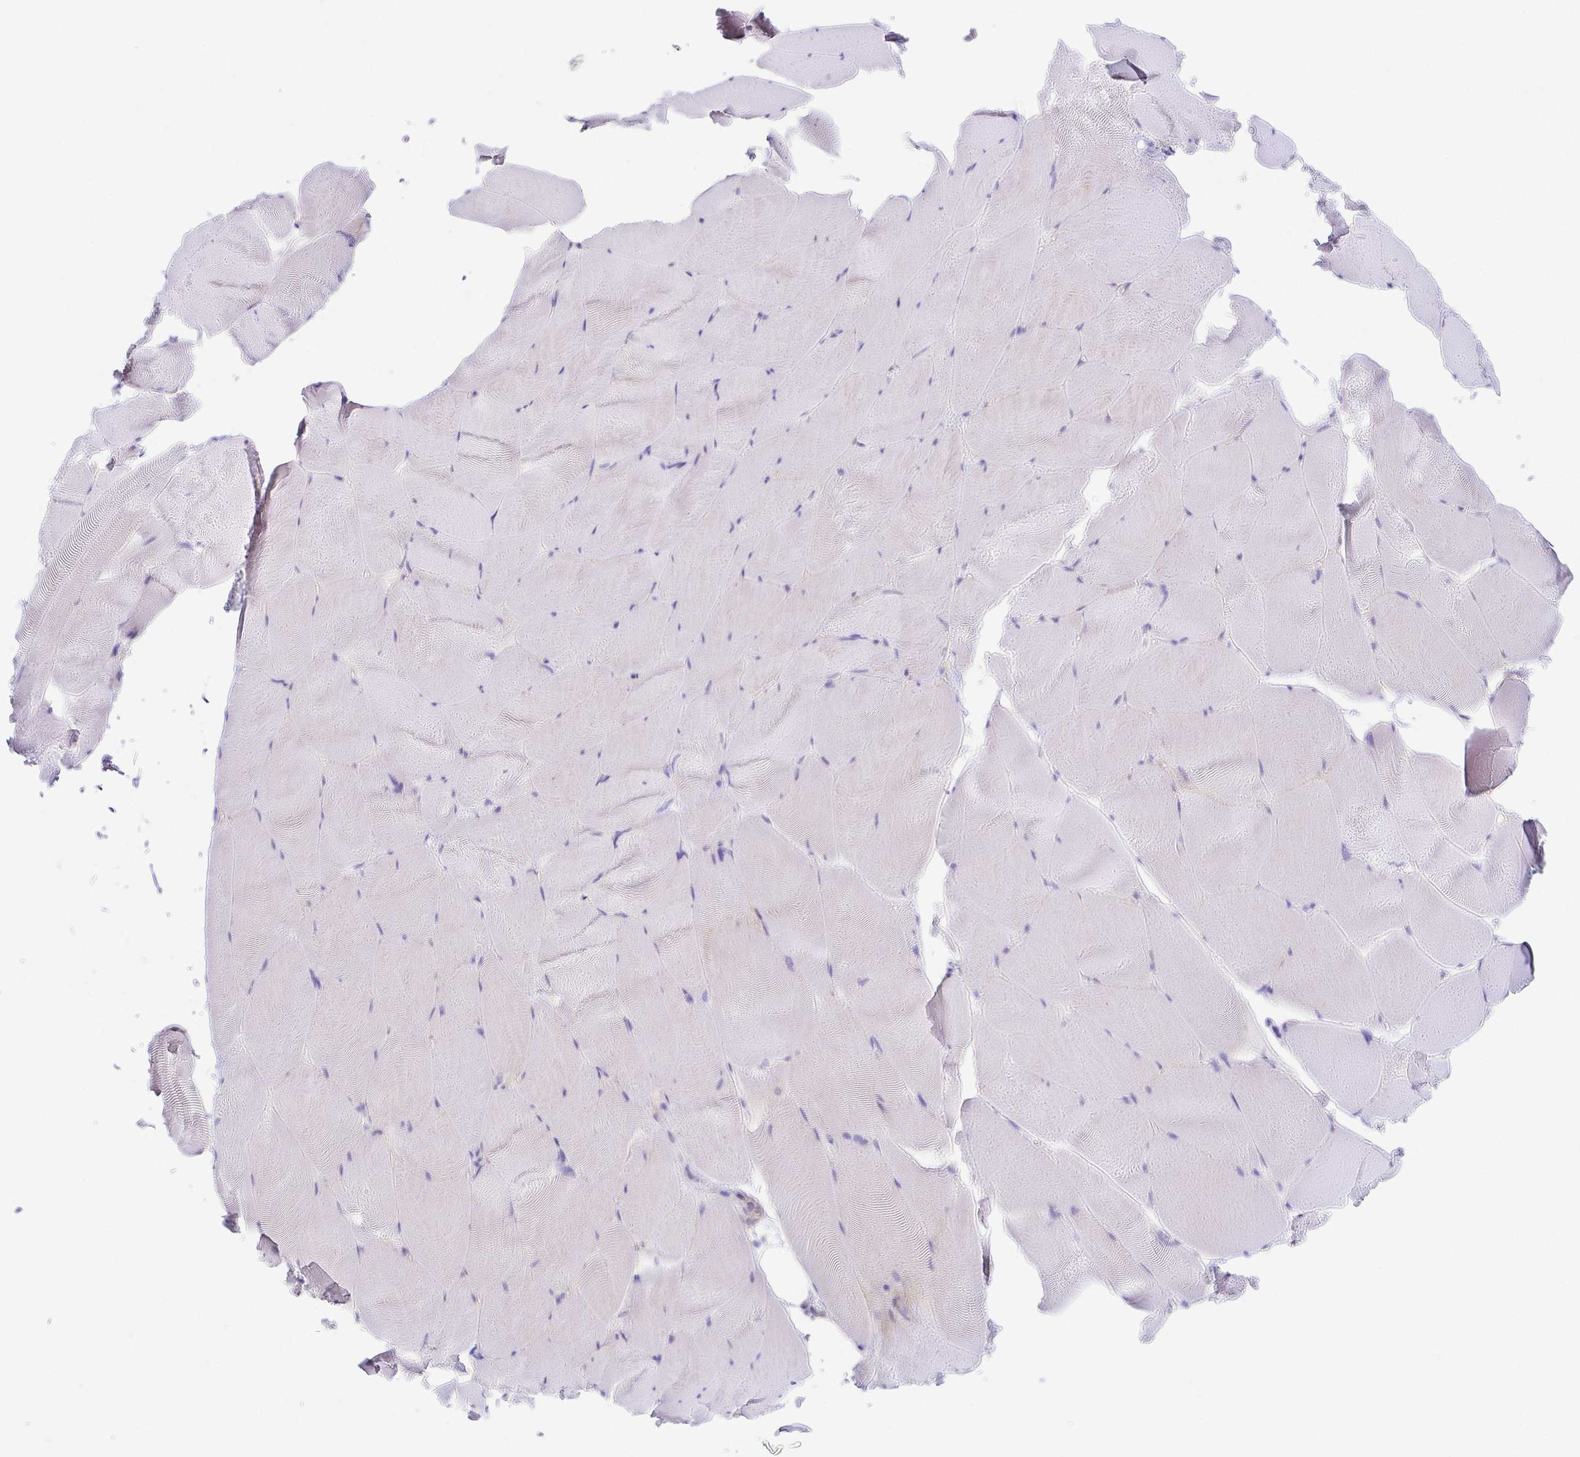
{"staining": {"intensity": "negative", "quantity": "none", "location": "none"}, "tissue": "skeletal muscle", "cell_type": "Myocytes", "image_type": "normal", "snomed": [{"axis": "morphology", "description": "Normal tissue, NOS"}, {"axis": "topography", "description": "Skeletal muscle"}], "caption": "Histopathology image shows no protein staining in myocytes of unremarkable skeletal muscle. Brightfield microscopy of IHC stained with DAB (brown) and hematoxylin (blue), captured at high magnification.", "gene": "PKP3", "patient": {"sex": "female", "age": 64}}